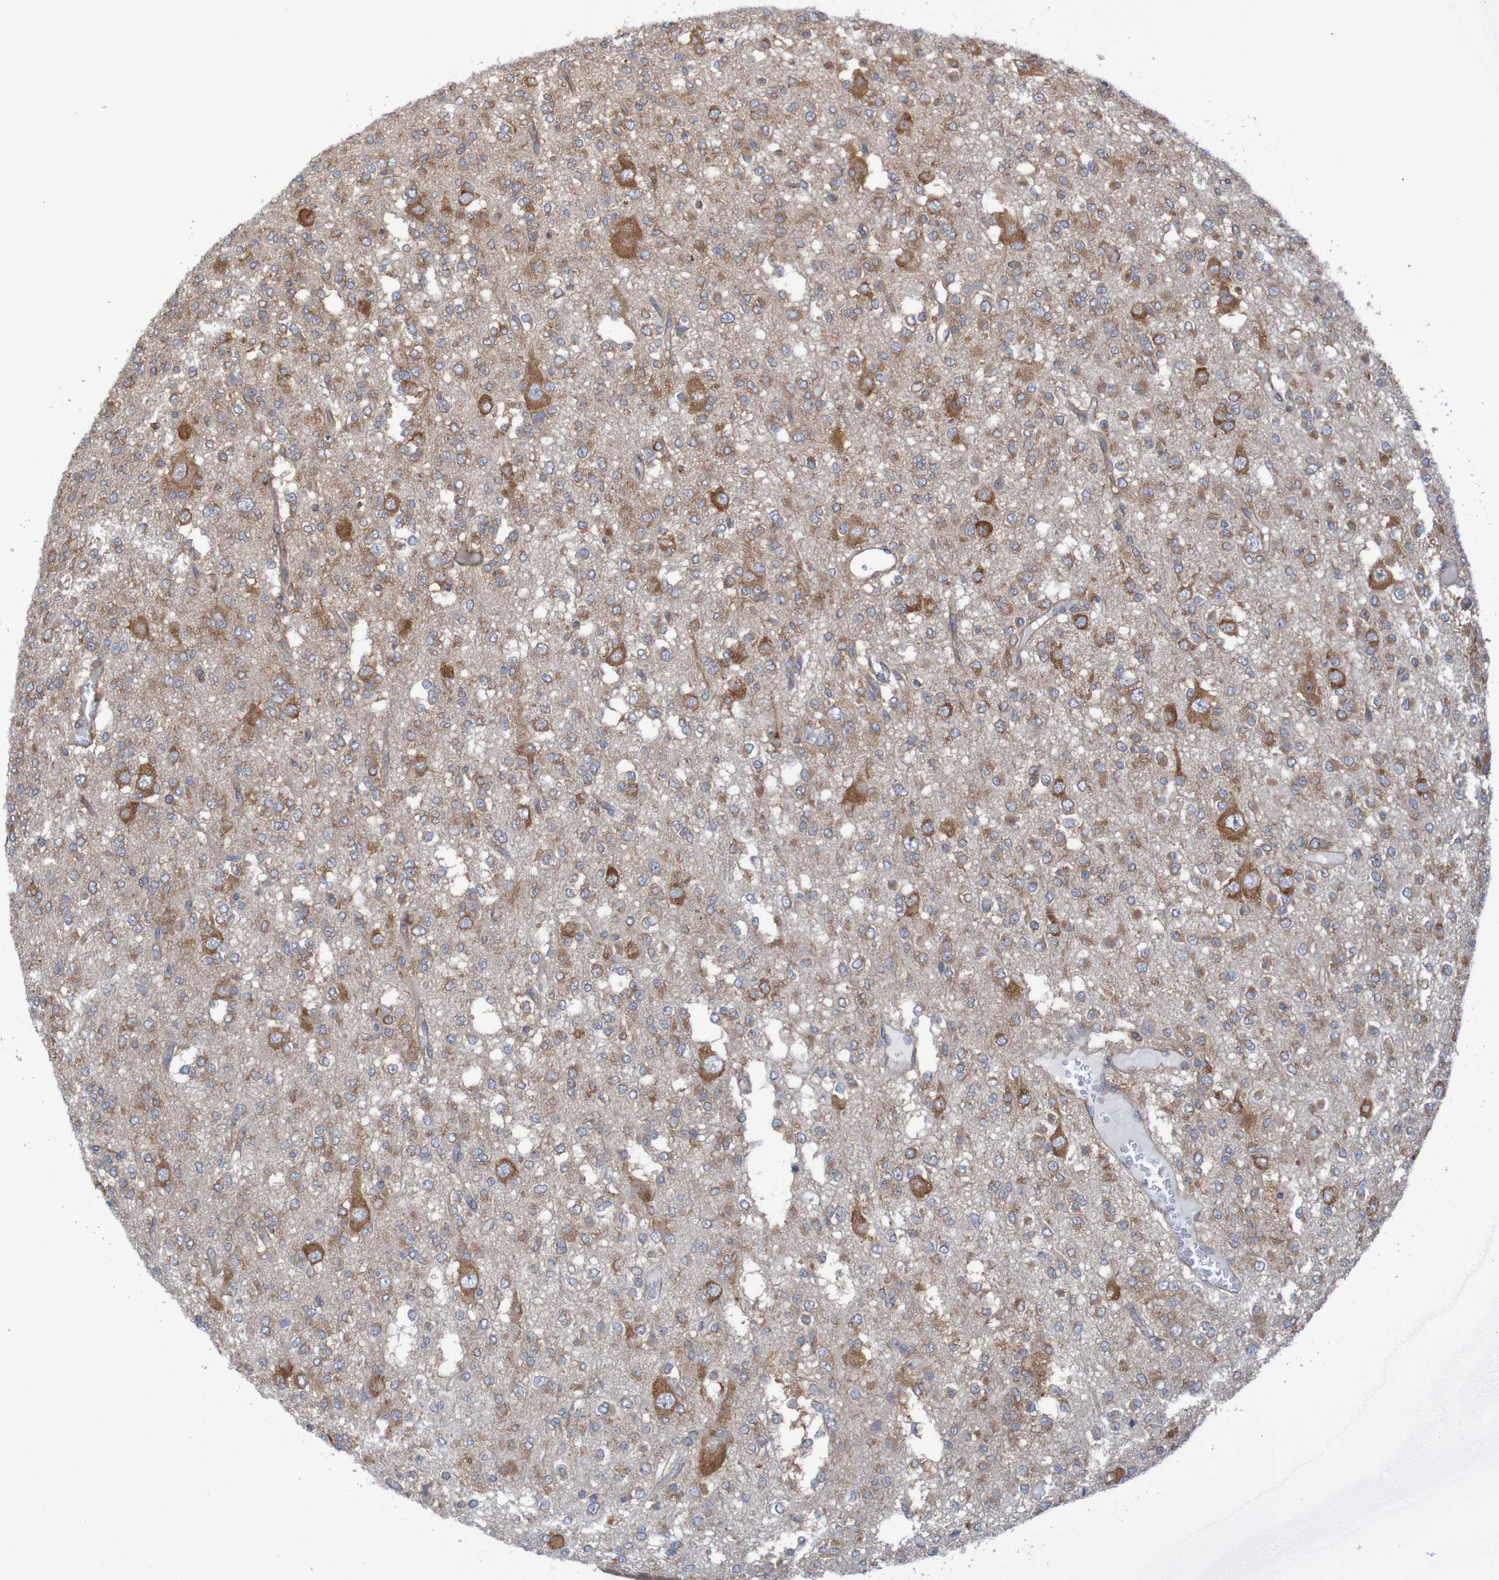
{"staining": {"intensity": "moderate", "quantity": "25%-75%", "location": "cytoplasmic/membranous"}, "tissue": "glioma", "cell_type": "Tumor cells", "image_type": "cancer", "snomed": [{"axis": "morphology", "description": "Glioma, malignant, Low grade"}, {"axis": "topography", "description": "Brain"}], "caption": "A brown stain highlights moderate cytoplasmic/membranous staining of a protein in malignant glioma (low-grade) tumor cells.", "gene": "LRRC47", "patient": {"sex": "male", "age": 38}}